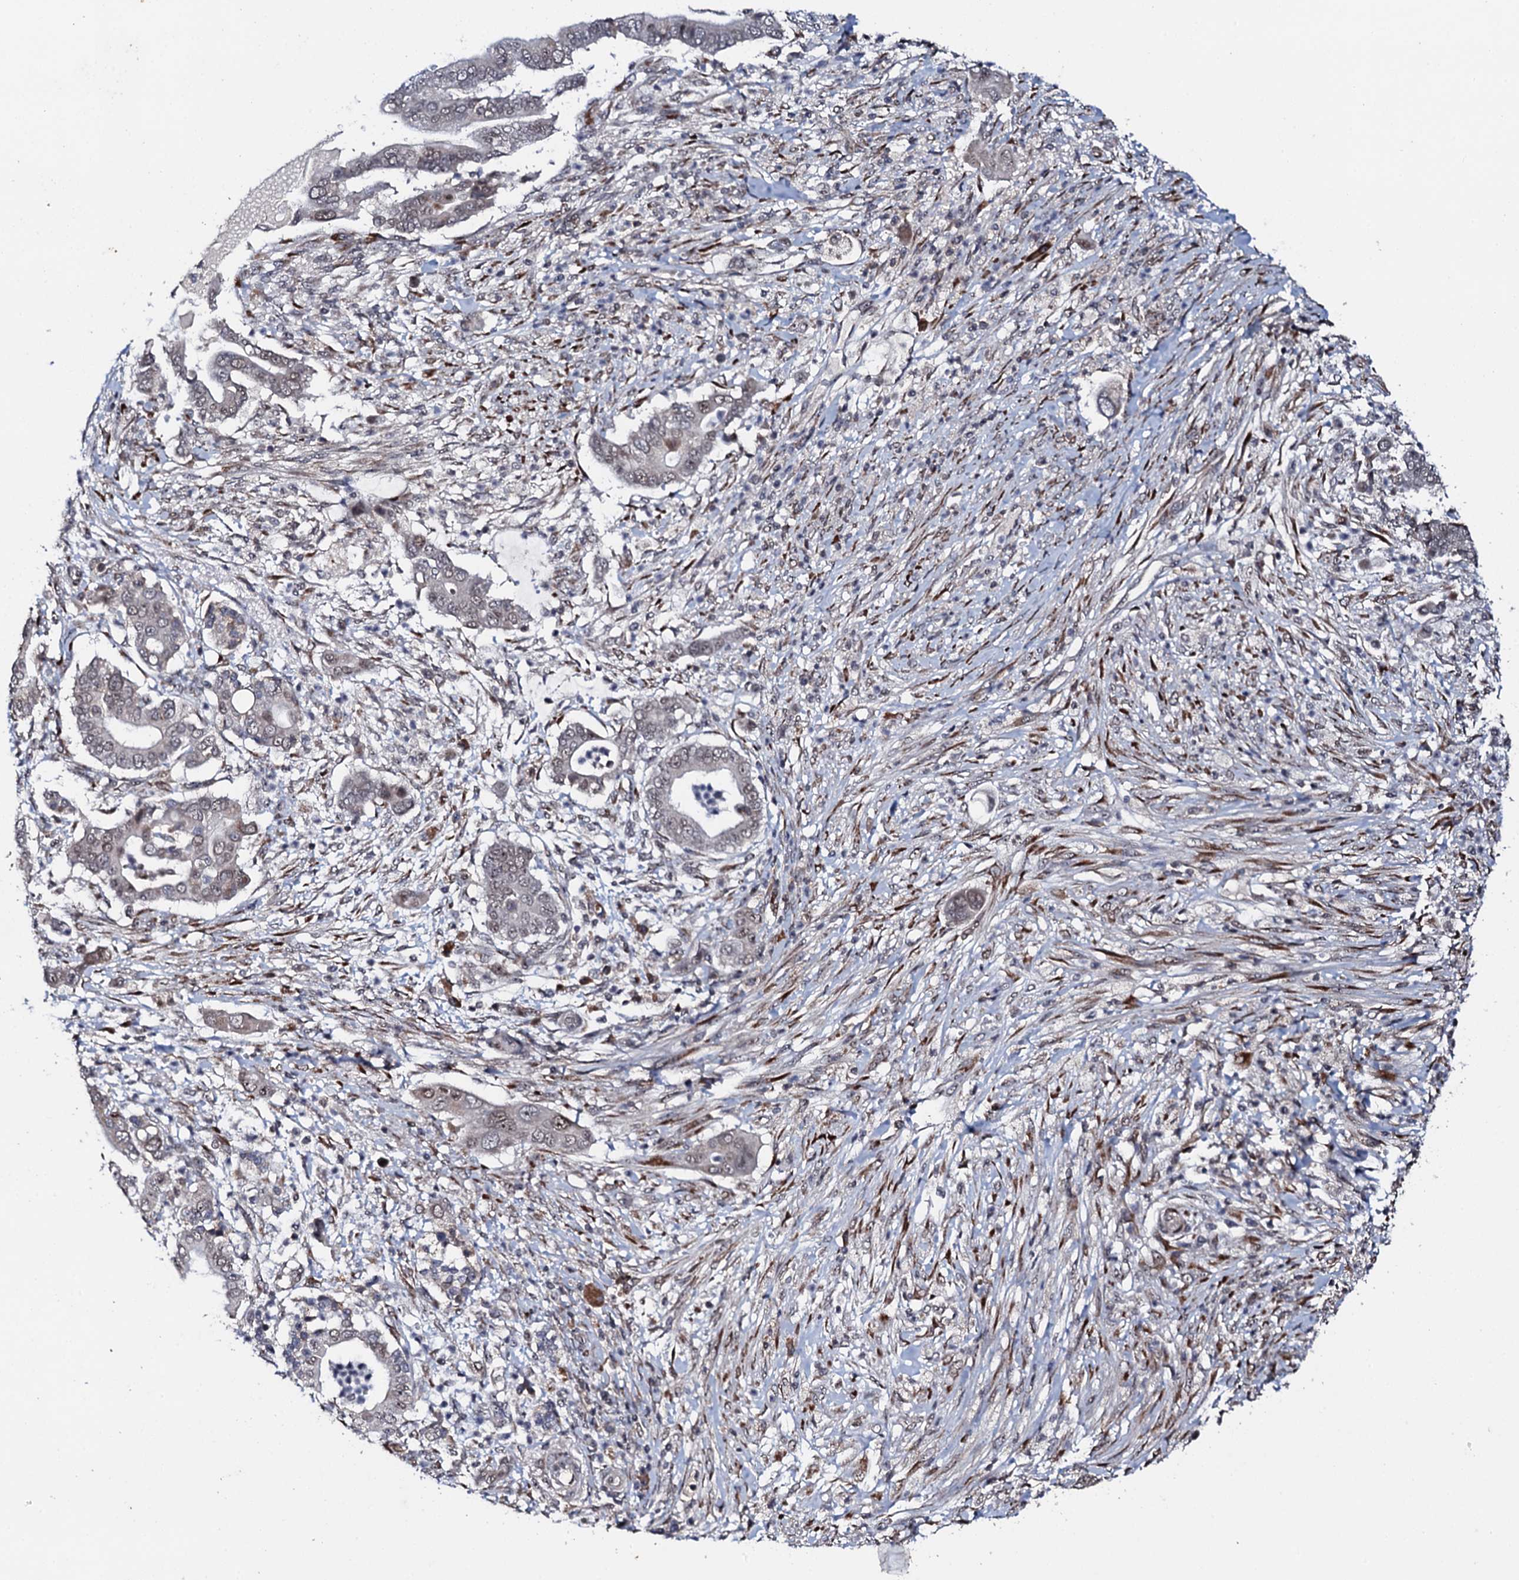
{"staining": {"intensity": "weak", "quantity": "<25%", "location": "nuclear"}, "tissue": "pancreatic cancer", "cell_type": "Tumor cells", "image_type": "cancer", "snomed": [{"axis": "morphology", "description": "Adenocarcinoma, NOS"}, {"axis": "topography", "description": "Pancreas"}], "caption": "This histopathology image is of pancreatic cancer stained with immunohistochemistry to label a protein in brown with the nuclei are counter-stained blue. There is no staining in tumor cells.", "gene": "FAM111A", "patient": {"sex": "male", "age": 68}}